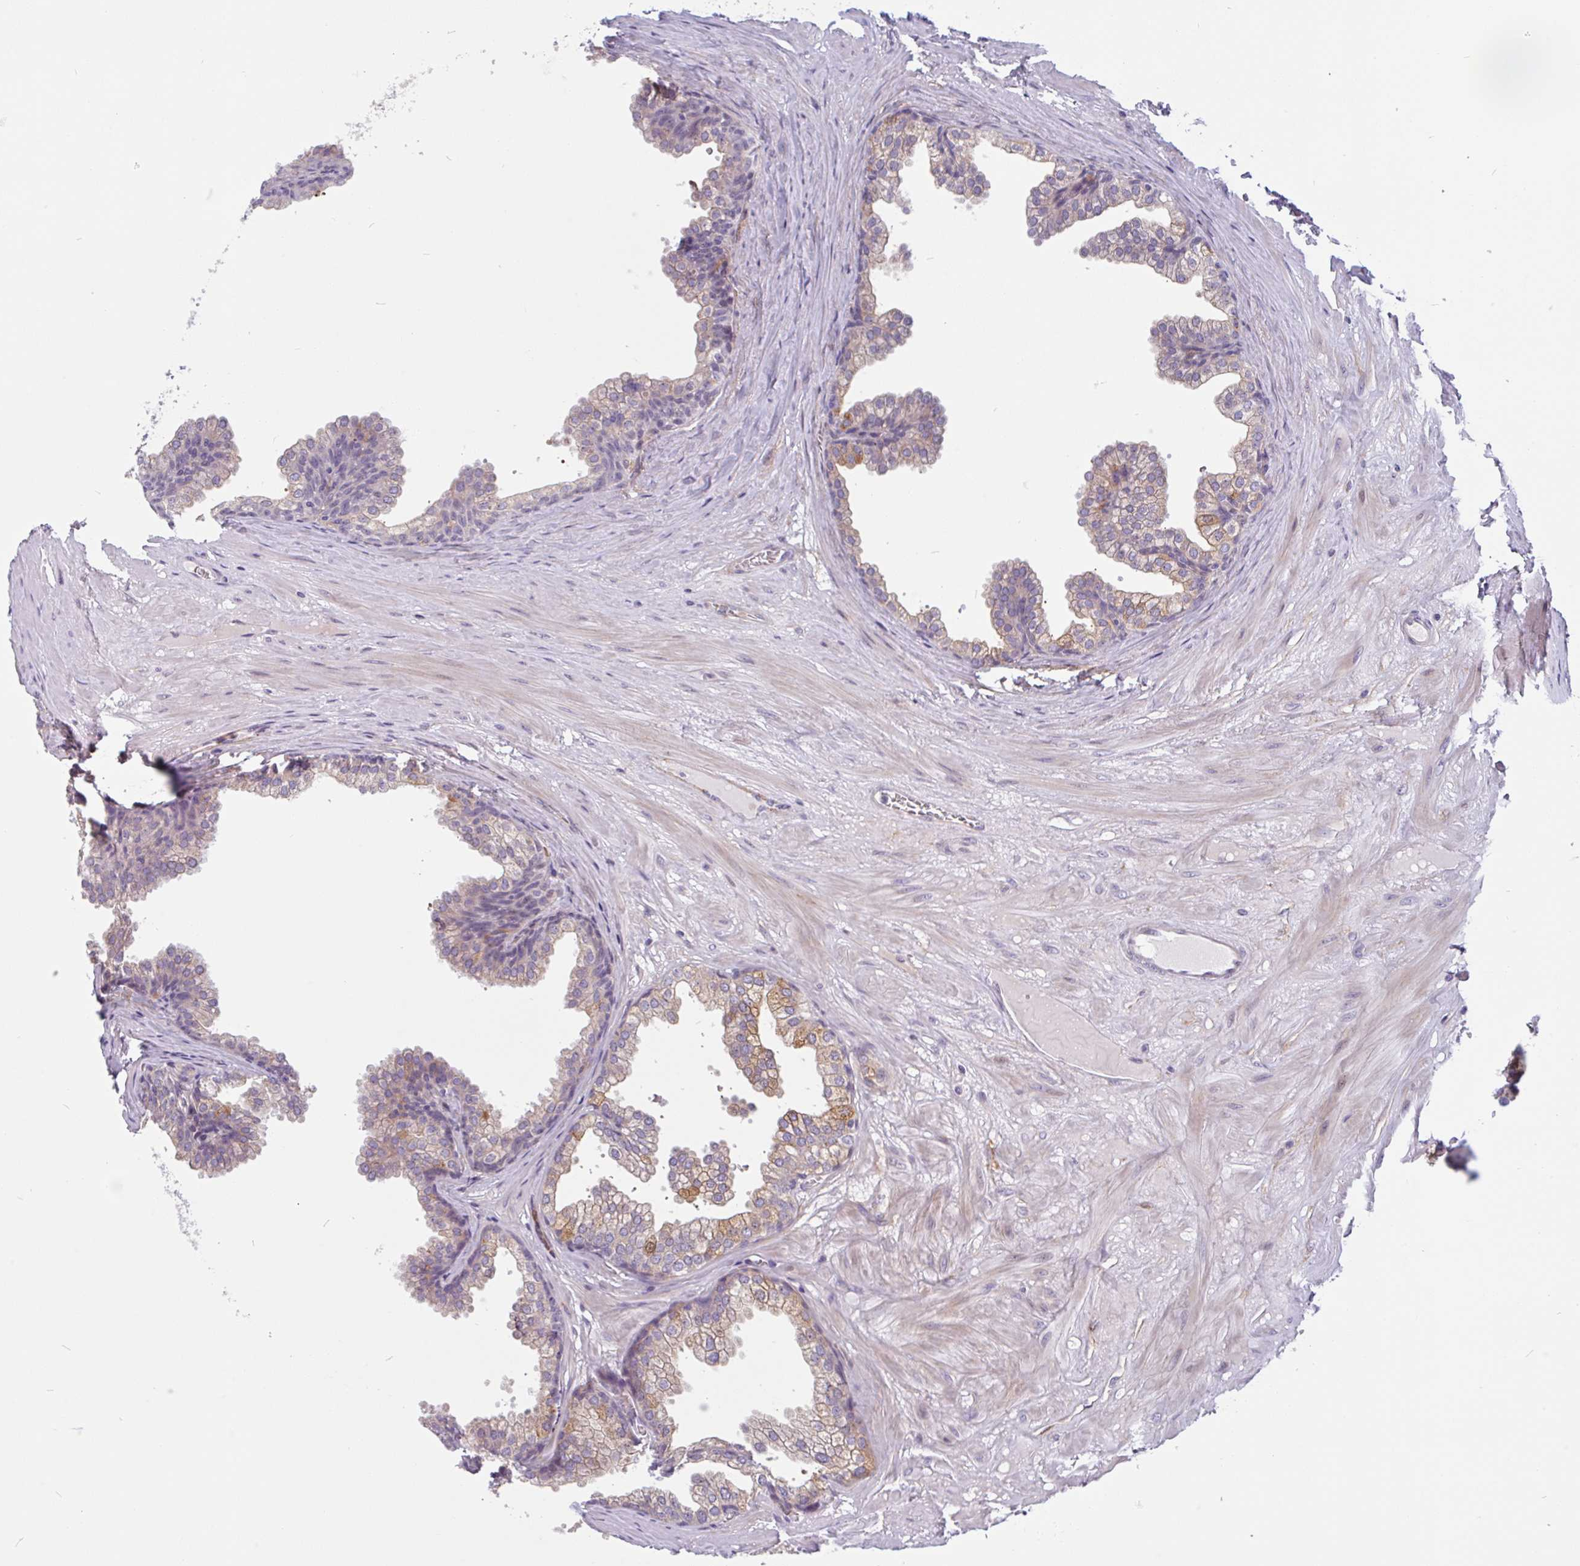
{"staining": {"intensity": "moderate", "quantity": "<25%", "location": "cytoplasmic/membranous"}, "tissue": "prostate", "cell_type": "Glandular cells", "image_type": "normal", "snomed": [{"axis": "morphology", "description": "Normal tissue, NOS"}, {"axis": "topography", "description": "Prostate"}], "caption": "Immunohistochemistry (IHC) of normal prostate shows low levels of moderate cytoplasmic/membranous staining in about <25% of glandular cells.", "gene": "TMEM119", "patient": {"sex": "male", "age": 37}}